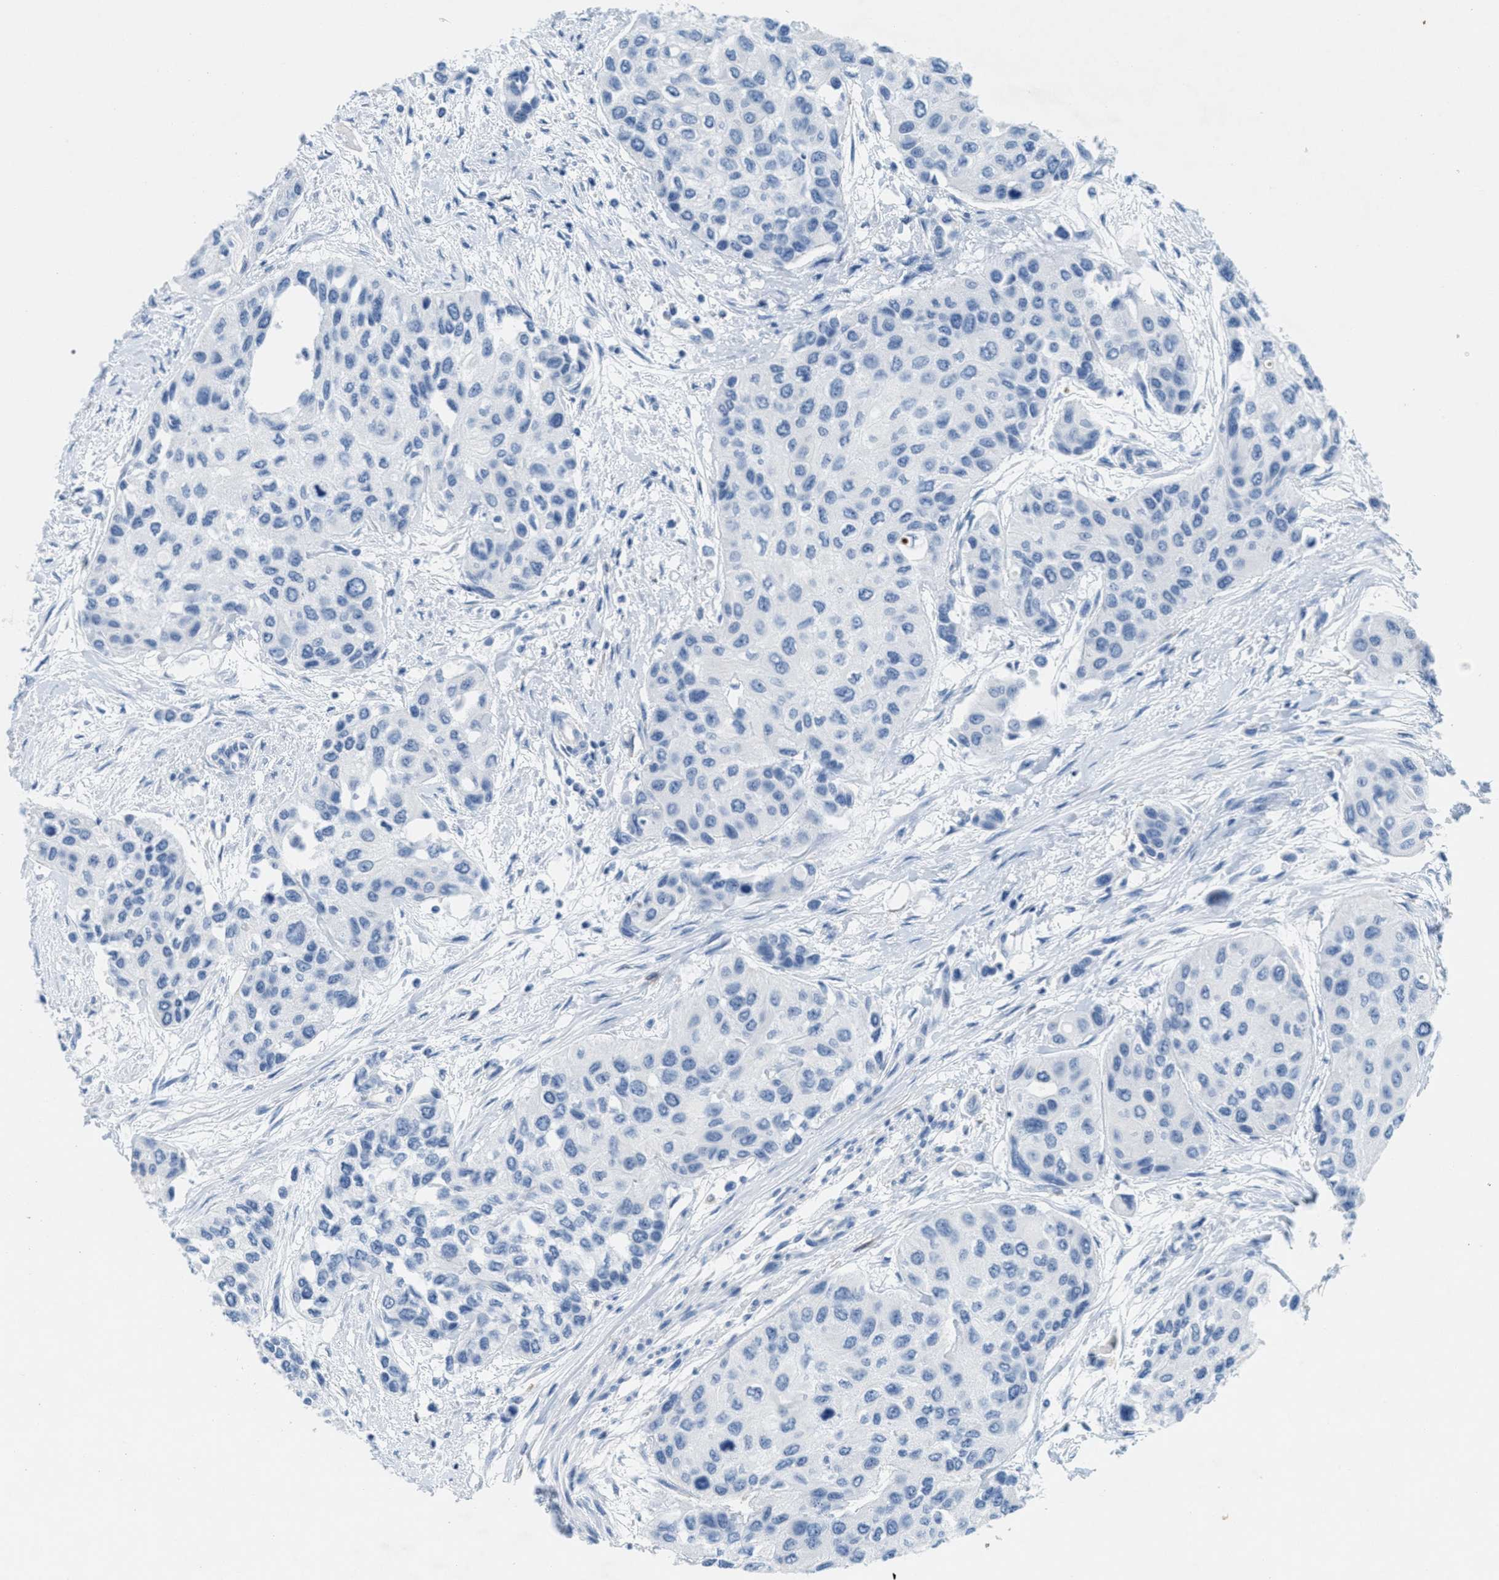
{"staining": {"intensity": "negative", "quantity": "none", "location": "none"}, "tissue": "urothelial cancer", "cell_type": "Tumor cells", "image_type": "cancer", "snomed": [{"axis": "morphology", "description": "Urothelial carcinoma, High grade"}, {"axis": "topography", "description": "Urinary bladder"}], "caption": "Protein analysis of urothelial carcinoma (high-grade) shows no significant staining in tumor cells.", "gene": "GPM6A", "patient": {"sex": "female", "age": 56}}